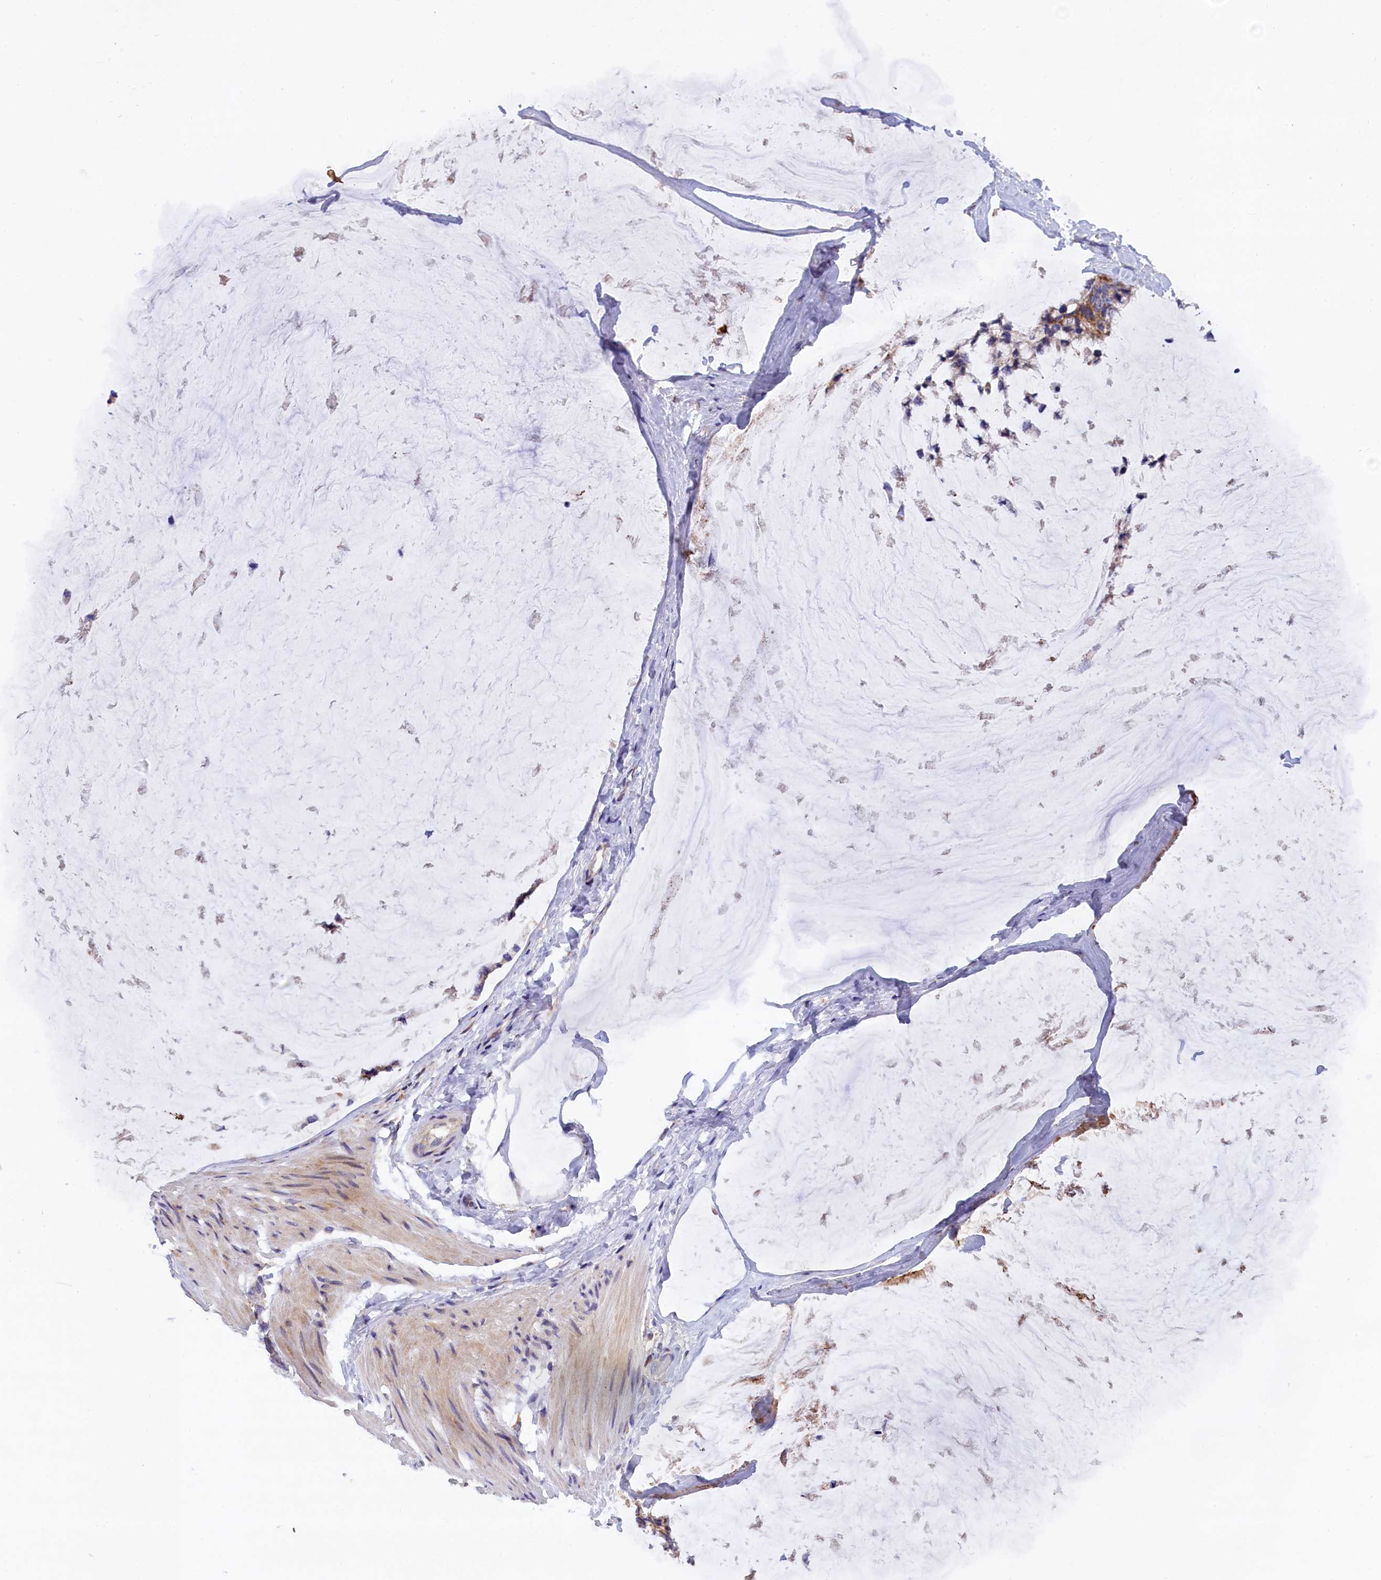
{"staining": {"intensity": "moderate", "quantity": "<25%", "location": "cytoplasmic/membranous"}, "tissue": "ovarian cancer", "cell_type": "Tumor cells", "image_type": "cancer", "snomed": [{"axis": "morphology", "description": "Cystadenocarcinoma, mucinous, NOS"}, {"axis": "topography", "description": "Ovary"}], "caption": "Immunohistochemistry micrograph of neoplastic tissue: ovarian cancer stained using immunohistochemistry (IHC) demonstrates low levels of moderate protein expression localized specifically in the cytoplasmic/membranous of tumor cells, appearing as a cytoplasmic/membranous brown color.", "gene": "NAIP", "patient": {"sex": "female", "age": 39}}